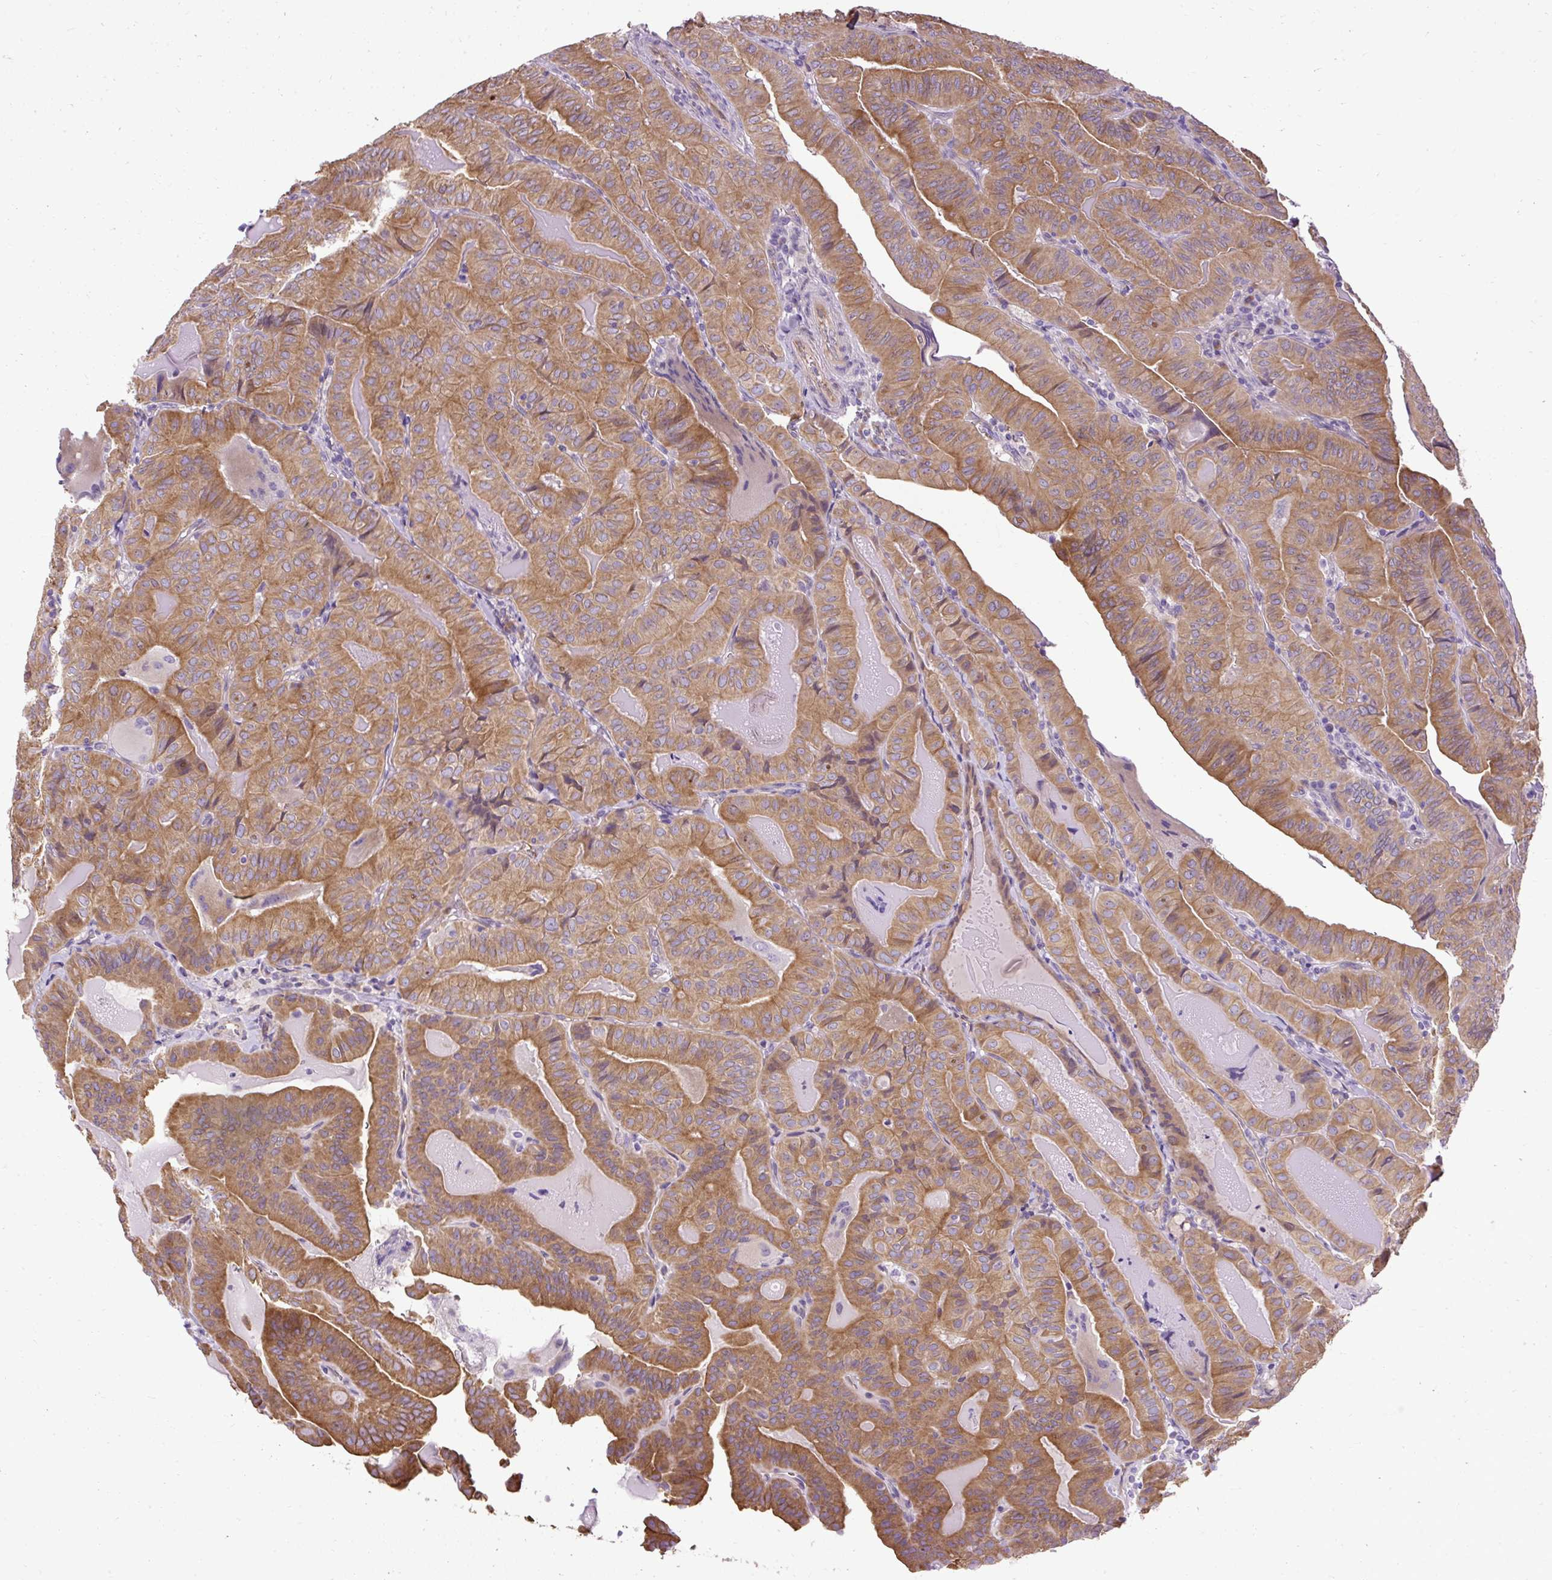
{"staining": {"intensity": "moderate", "quantity": ">75%", "location": "cytoplasmic/membranous"}, "tissue": "thyroid cancer", "cell_type": "Tumor cells", "image_type": "cancer", "snomed": [{"axis": "morphology", "description": "Papillary adenocarcinoma, NOS"}, {"axis": "topography", "description": "Thyroid gland"}], "caption": "Immunohistochemistry (IHC) (DAB) staining of human thyroid cancer (papillary adenocarcinoma) shows moderate cytoplasmic/membranous protein staining in approximately >75% of tumor cells. The staining was performed using DAB to visualize the protein expression in brown, while the nuclei were stained in blue with hematoxylin (Magnification: 20x).", "gene": "FAM149A", "patient": {"sex": "female", "age": 68}}